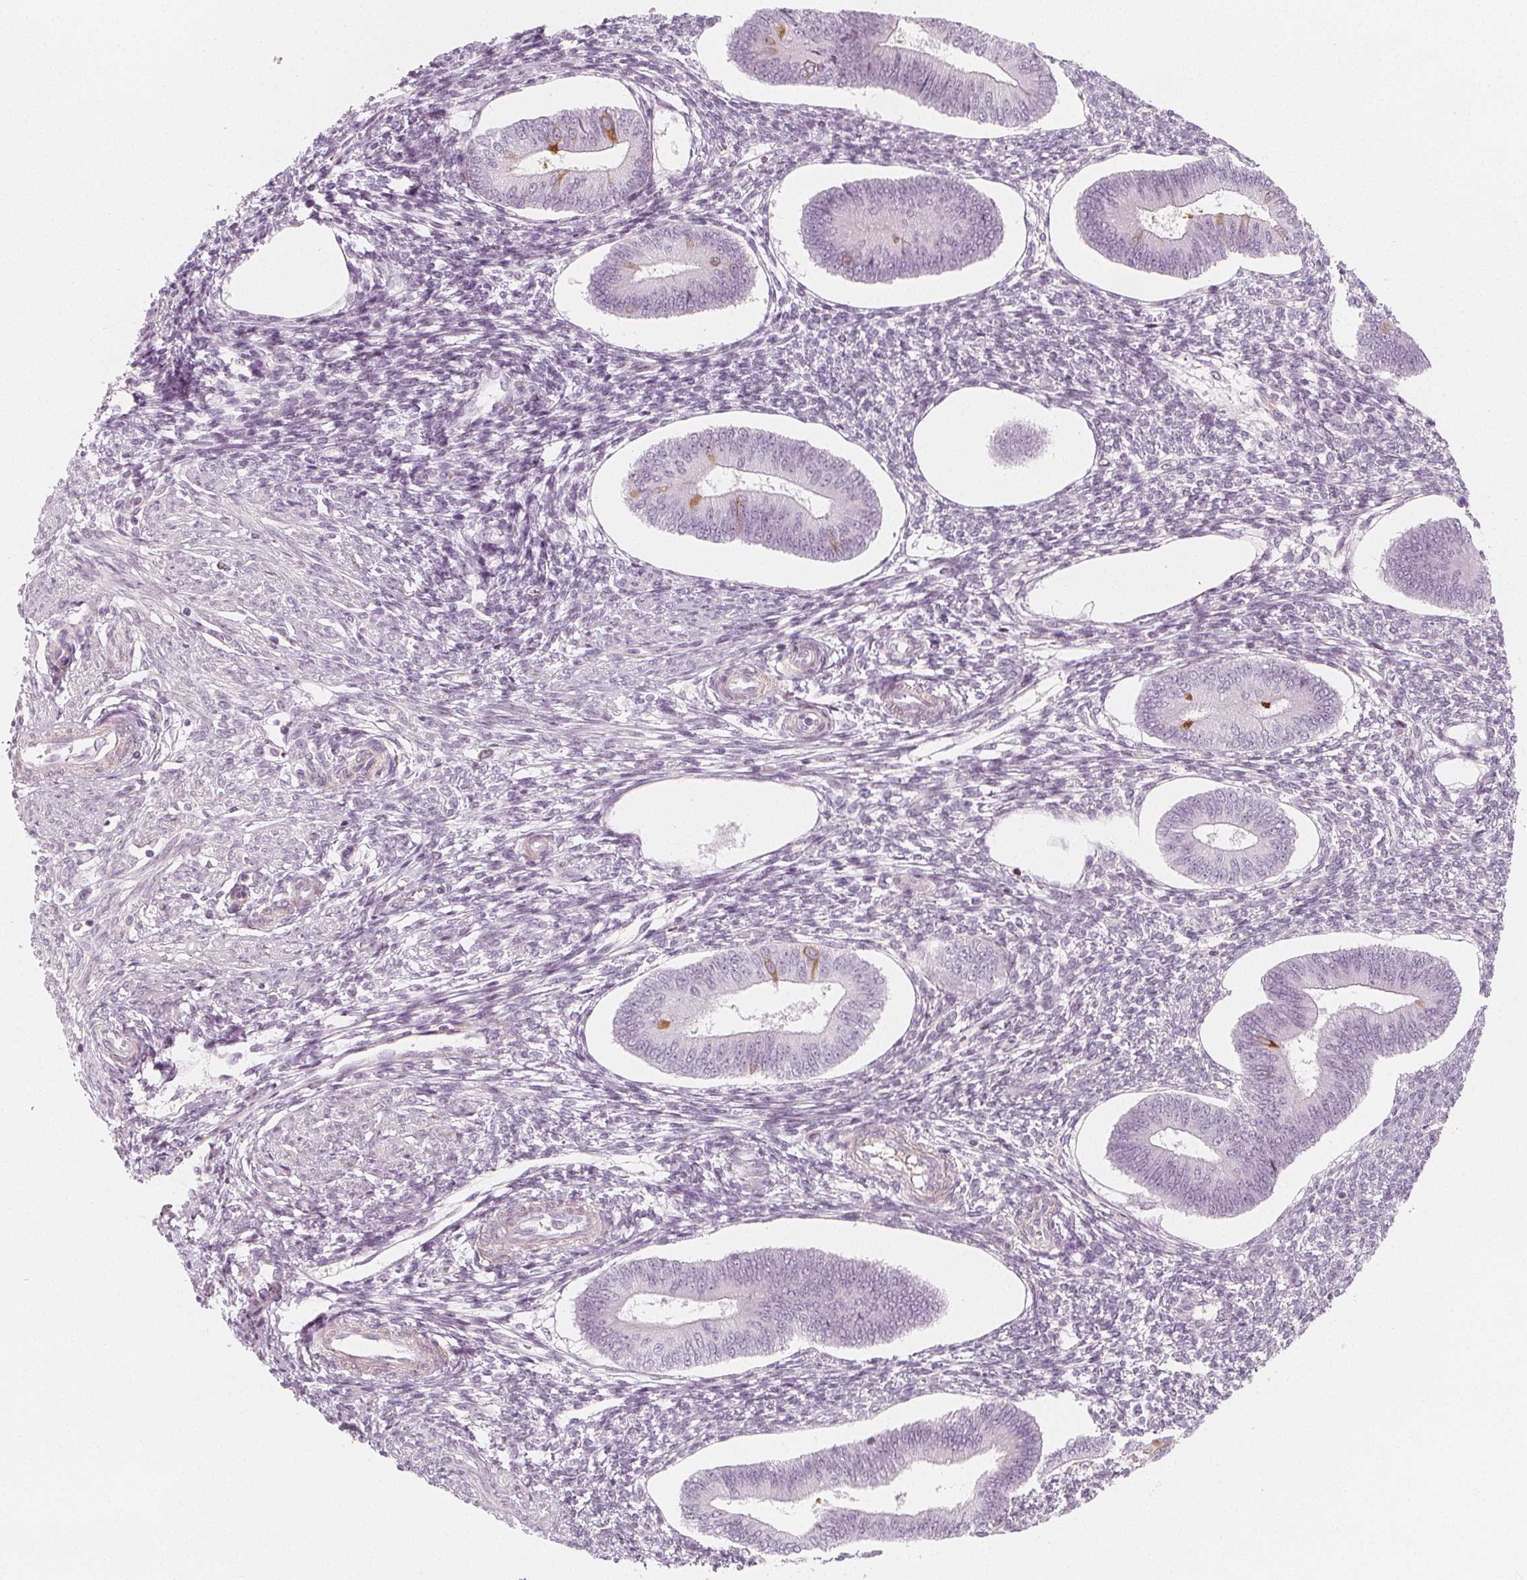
{"staining": {"intensity": "negative", "quantity": "none", "location": "none"}, "tissue": "endometrium", "cell_type": "Cells in endometrial stroma", "image_type": "normal", "snomed": [{"axis": "morphology", "description": "Normal tissue, NOS"}, {"axis": "topography", "description": "Endometrium"}], "caption": "This is an immunohistochemistry (IHC) micrograph of normal endometrium. There is no positivity in cells in endometrial stroma.", "gene": "MAP1A", "patient": {"sex": "female", "age": 42}}